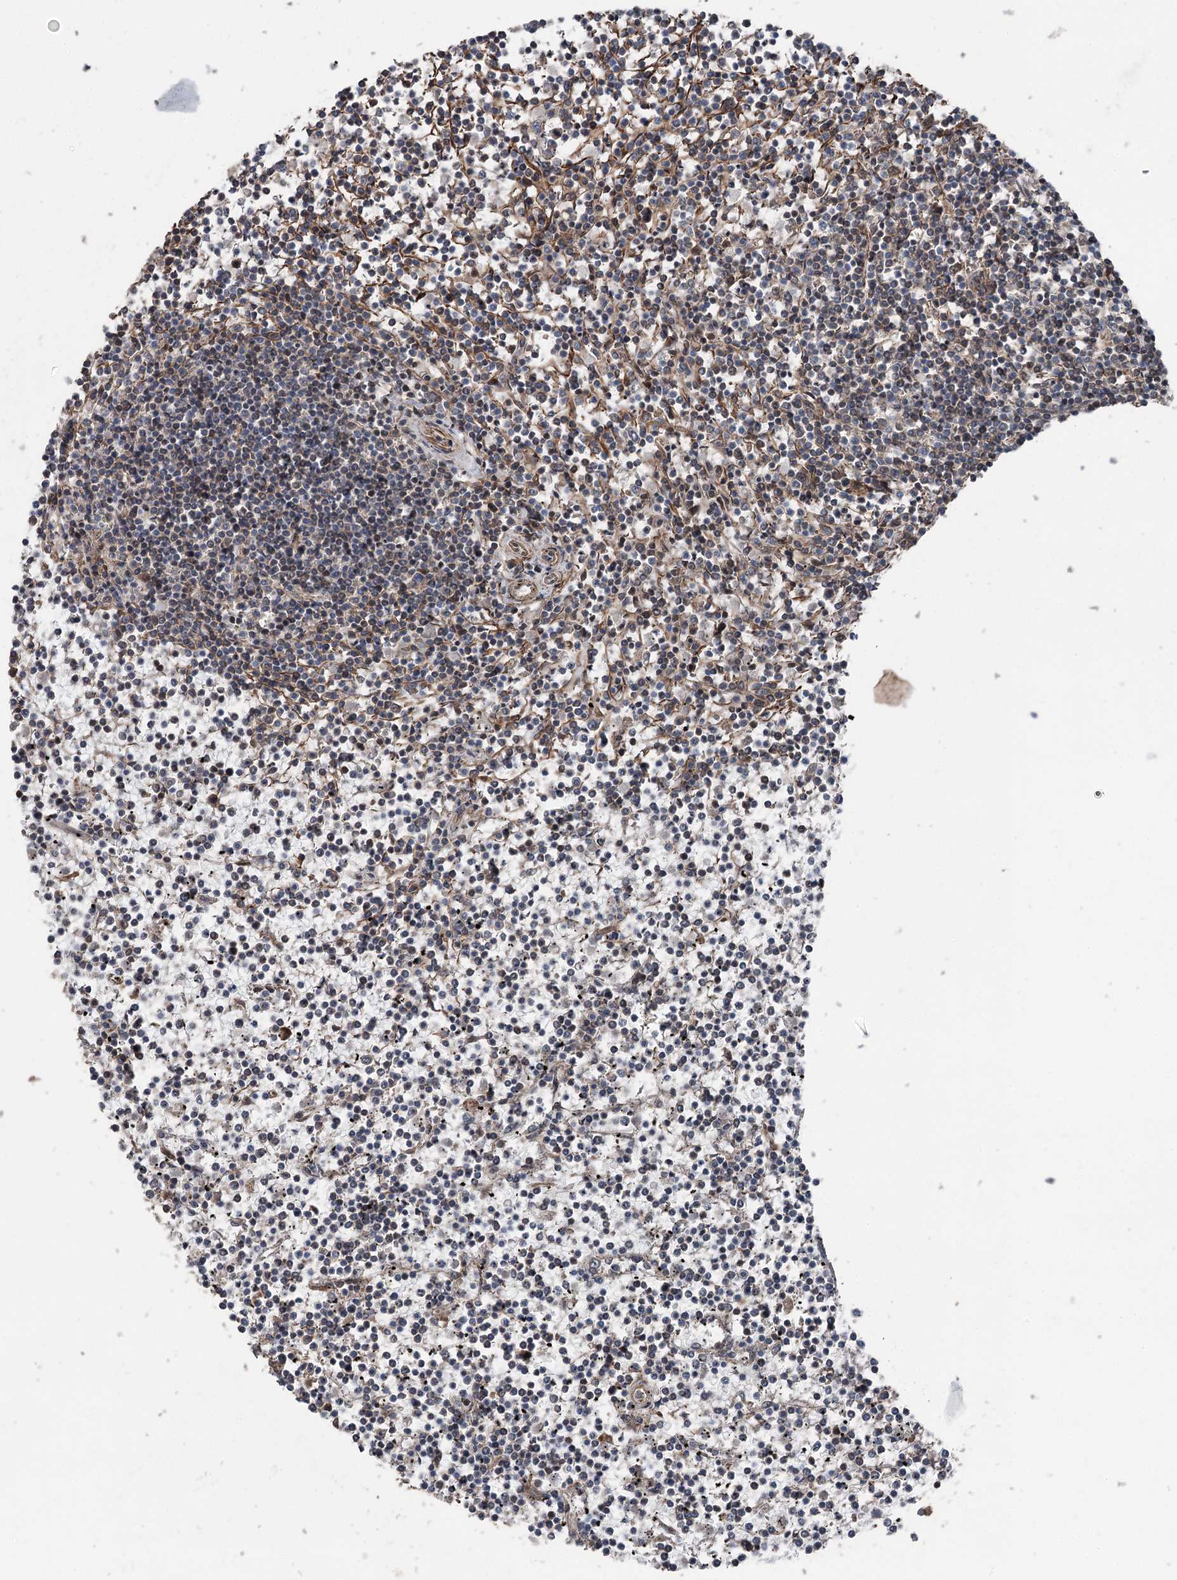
{"staining": {"intensity": "negative", "quantity": "none", "location": "none"}, "tissue": "lymphoma", "cell_type": "Tumor cells", "image_type": "cancer", "snomed": [{"axis": "morphology", "description": "Malignant lymphoma, non-Hodgkin's type, Low grade"}, {"axis": "topography", "description": "Spleen"}], "caption": "This photomicrograph is of lymphoma stained with IHC to label a protein in brown with the nuclei are counter-stained blue. There is no staining in tumor cells. The staining is performed using DAB brown chromogen with nuclei counter-stained in using hematoxylin.", "gene": "CCDC82", "patient": {"sex": "female", "age": 19}}